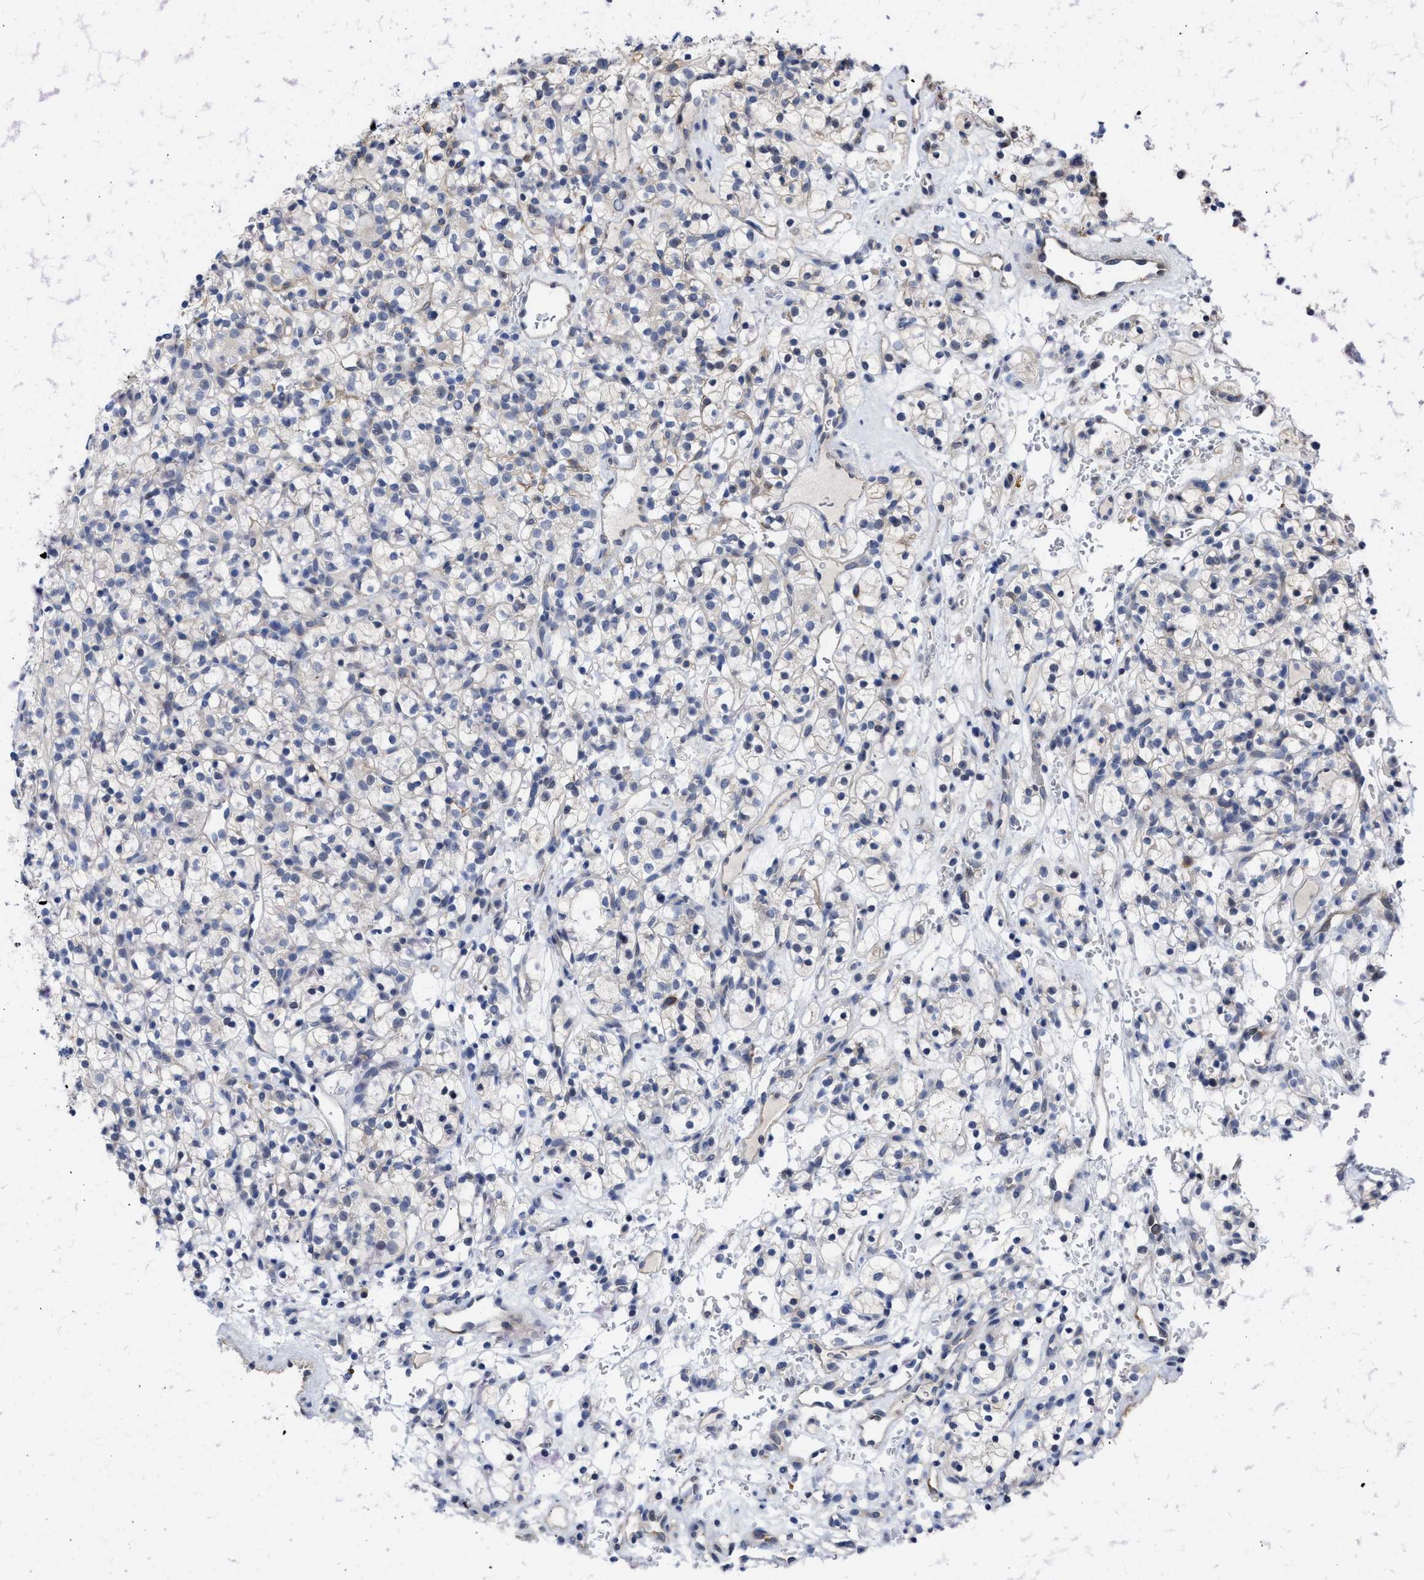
{"staining": {"intensity": "negative", "quantity": "none", "location": "none"}, "tissue": "renal cancer", "cell_type": "Tumor cells", "image_type": "cancer", "snomed": [{"axis": "morphology", "description": "Adenocarcinoma, NOS"}, {"axis": "topography", "description": "Kidney"}], "caption": "Immunohistochemical staining of human renal adenocarcinoma exhibits no significant positivity in tumor cells.", "gene": "THRA", "patient": {"sex": "female", "age": 57}}